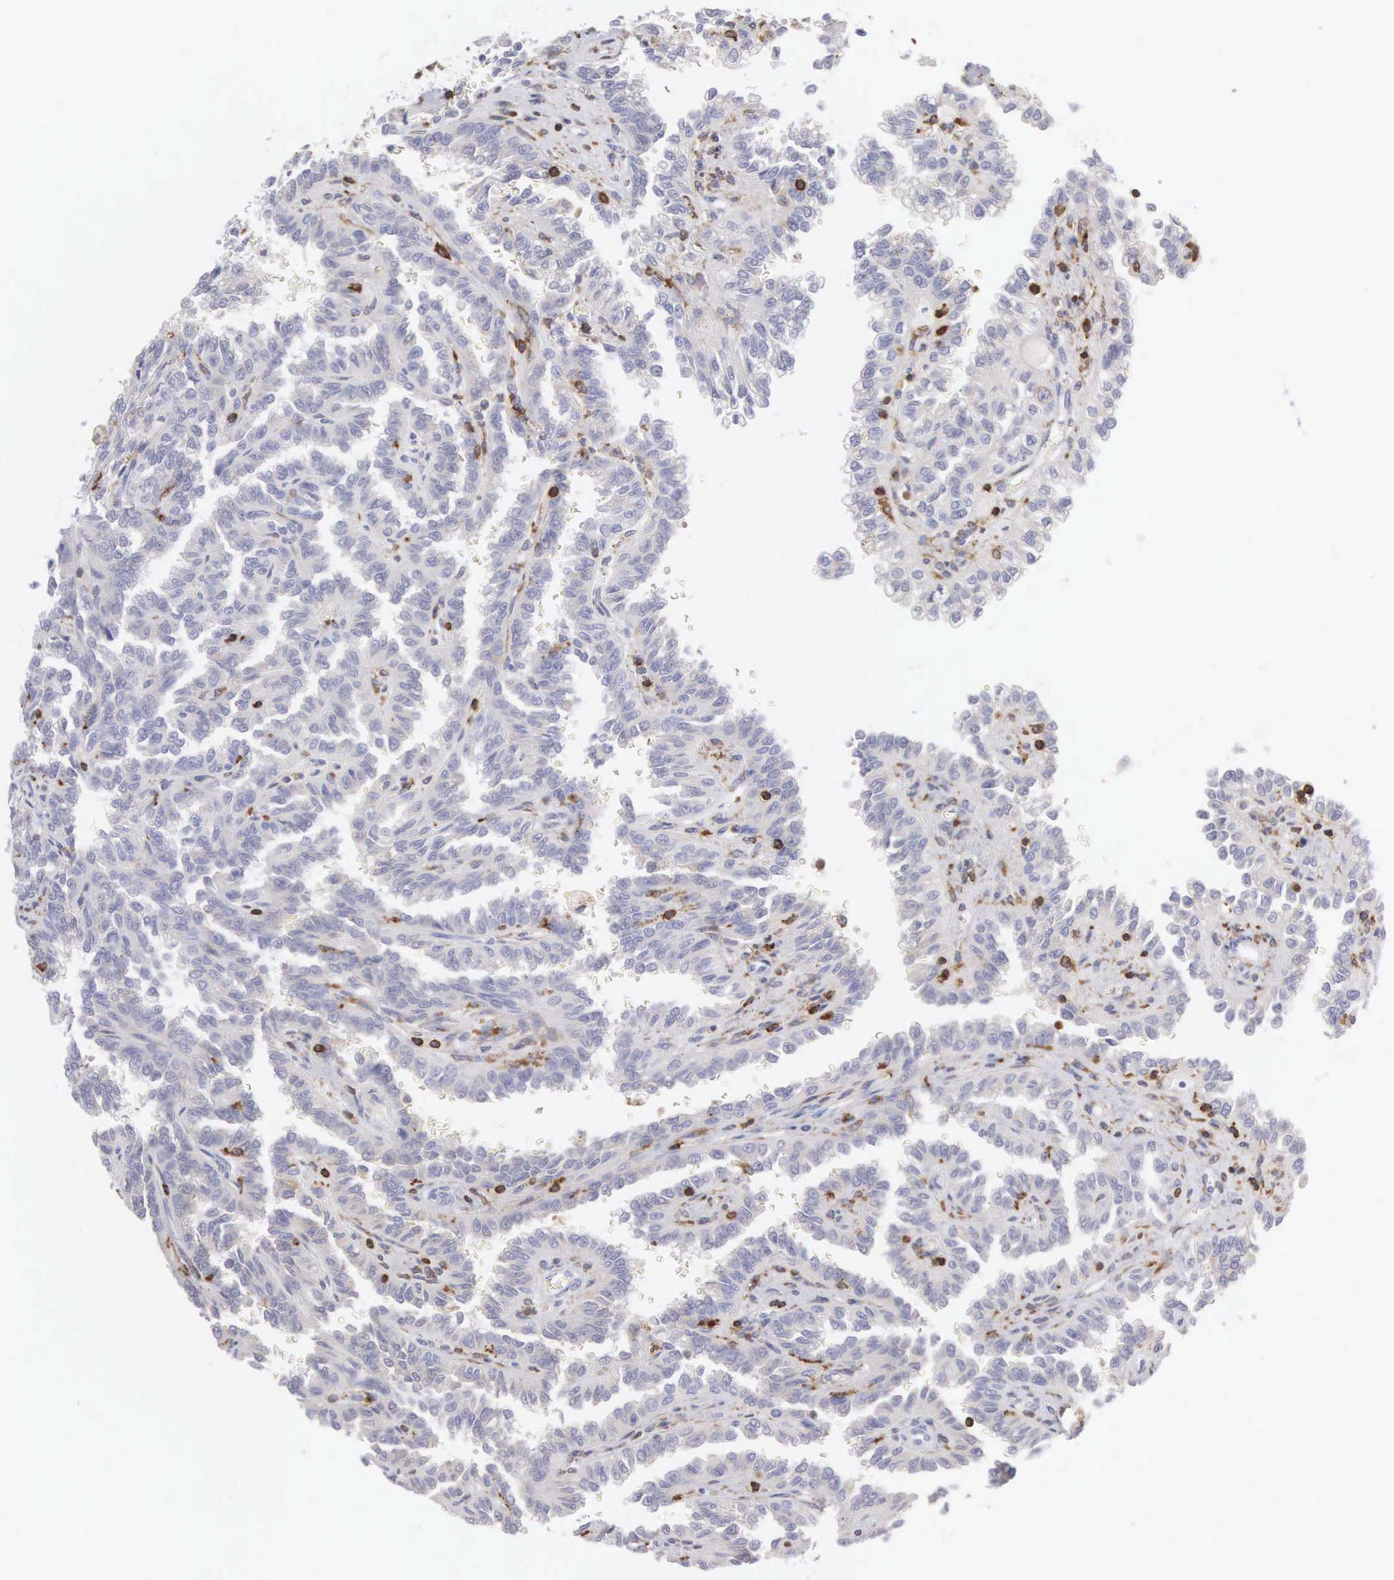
{"staining": {"intensity": "negative", "quantity": "none", "location": "none"}, "tissue": "renal cancer", "cell_type": "Tumor cells", "image_type": "cancer", "snomed": [{"axis": "morphology", "description": "Inflammation, NOS"}, {"axis": "morphology", "description": "Adenocarcinoma, NOS"}, {"axis": "topography", "description": "Kidney"}], "caption": "An image of adenocarcinoma (renal) stained for a protein reveals no brown staining in tumor cells. Brightfield microscopy of IHC stained with DAB (3,3'-diaminobenzidine) (brown) and hematoxylin (blue), captured at high magnification.", "gene": "SH3BP1", "patient": {"sex": "male", "age": 68}}